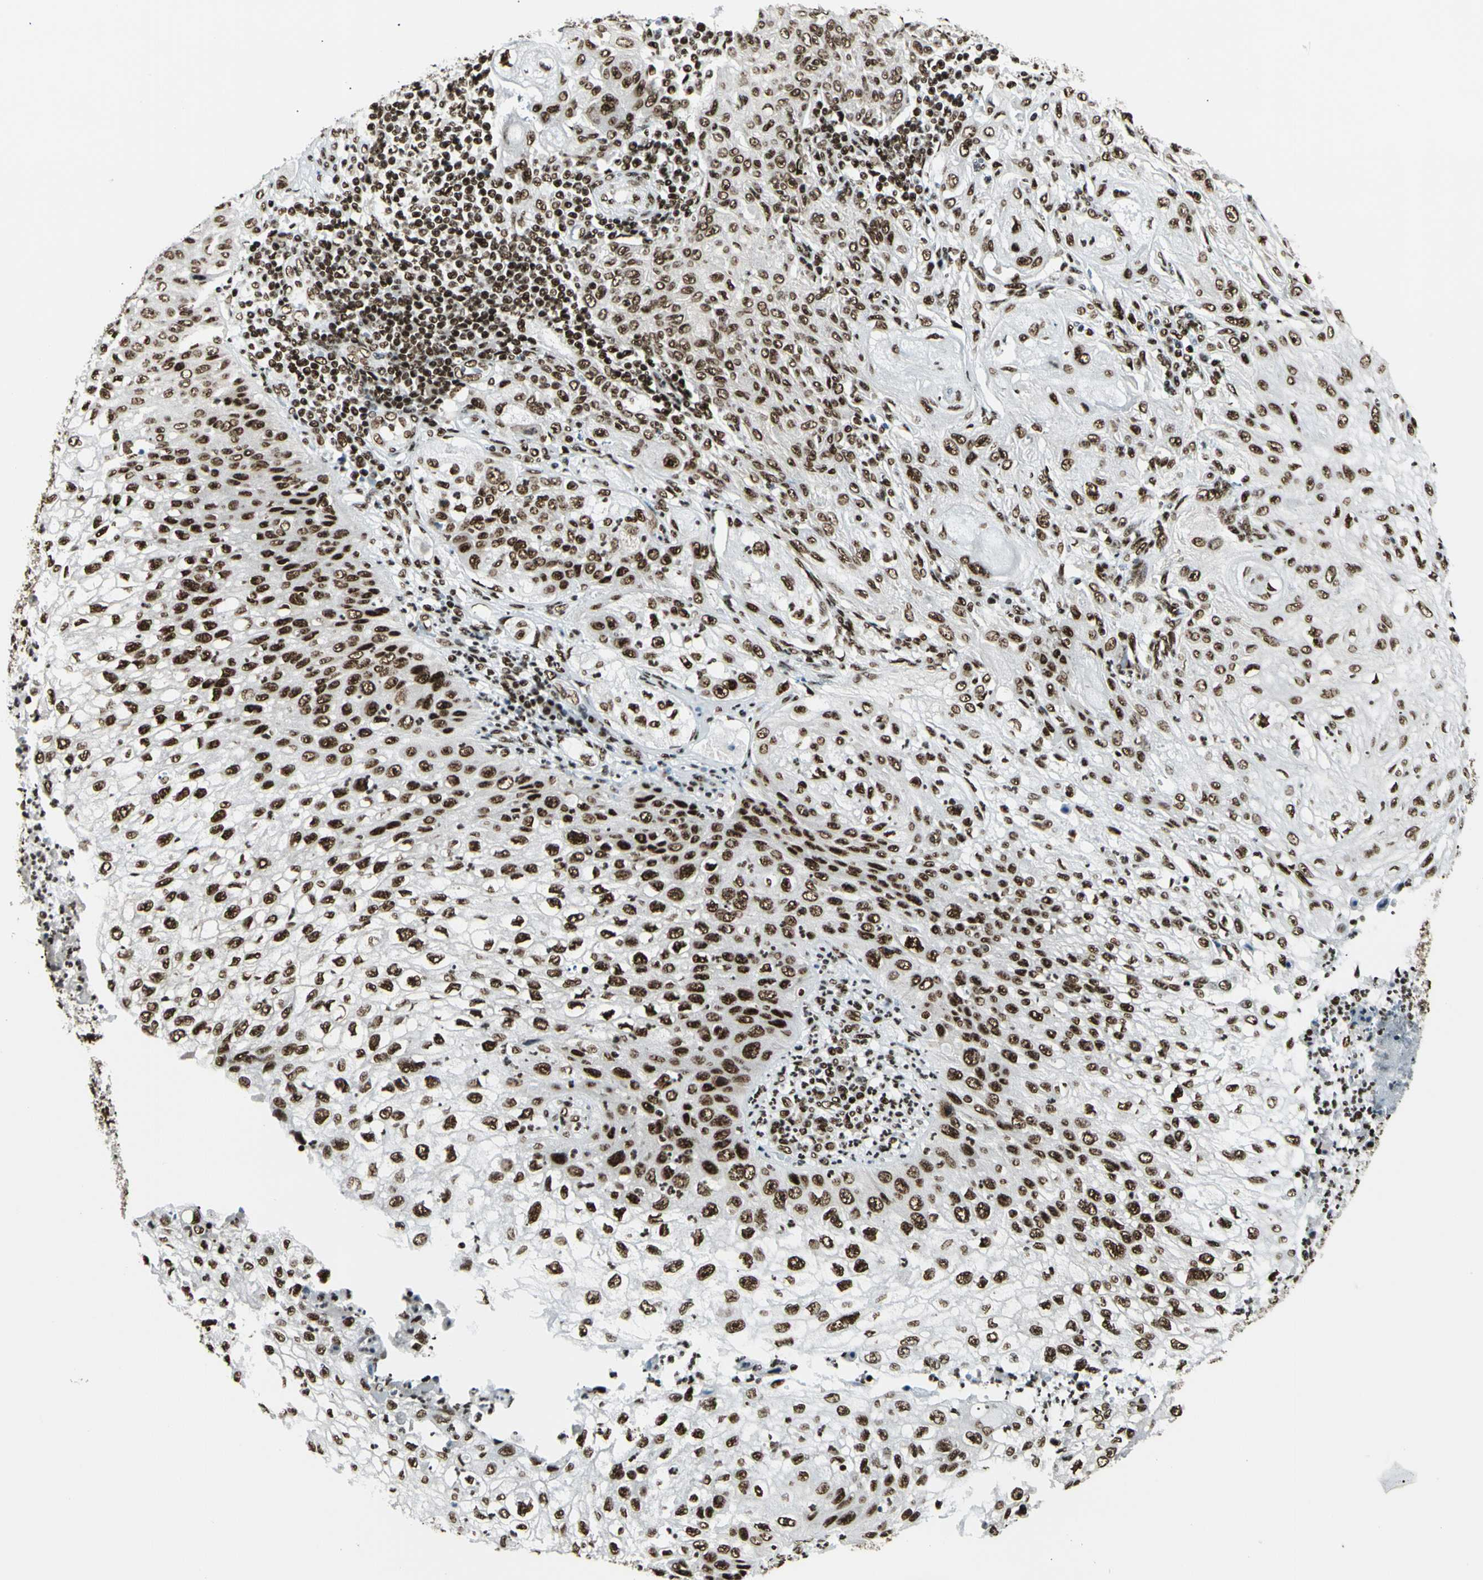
{"staining": {"intensity": "strong", "quantity": ">75%", "location": "nuclear"}, "tissue": "lung cancer", "cell_type": "Tumor cells", "image_type": "cancer", "snomed": [{"axis": "morphology", "description": "Inflammation, NOS"}, {"axis": "morphology", "description": "Squamous cell carcinoma, NOS"}, {"axis": "topography", "description": "Lymph node"}, {"axis": "topography", "description": "Soft tissue"}, {"axis": "topography", "description": "Lung"}], "caption": "Lung squamous cell carcinoma stained with immunohistochemistry (IHC) shows strong nuclear expression in about >75% of tumor cells.", "gene": "CCAR1", "patient": {"sex": "male", "age": 66}}